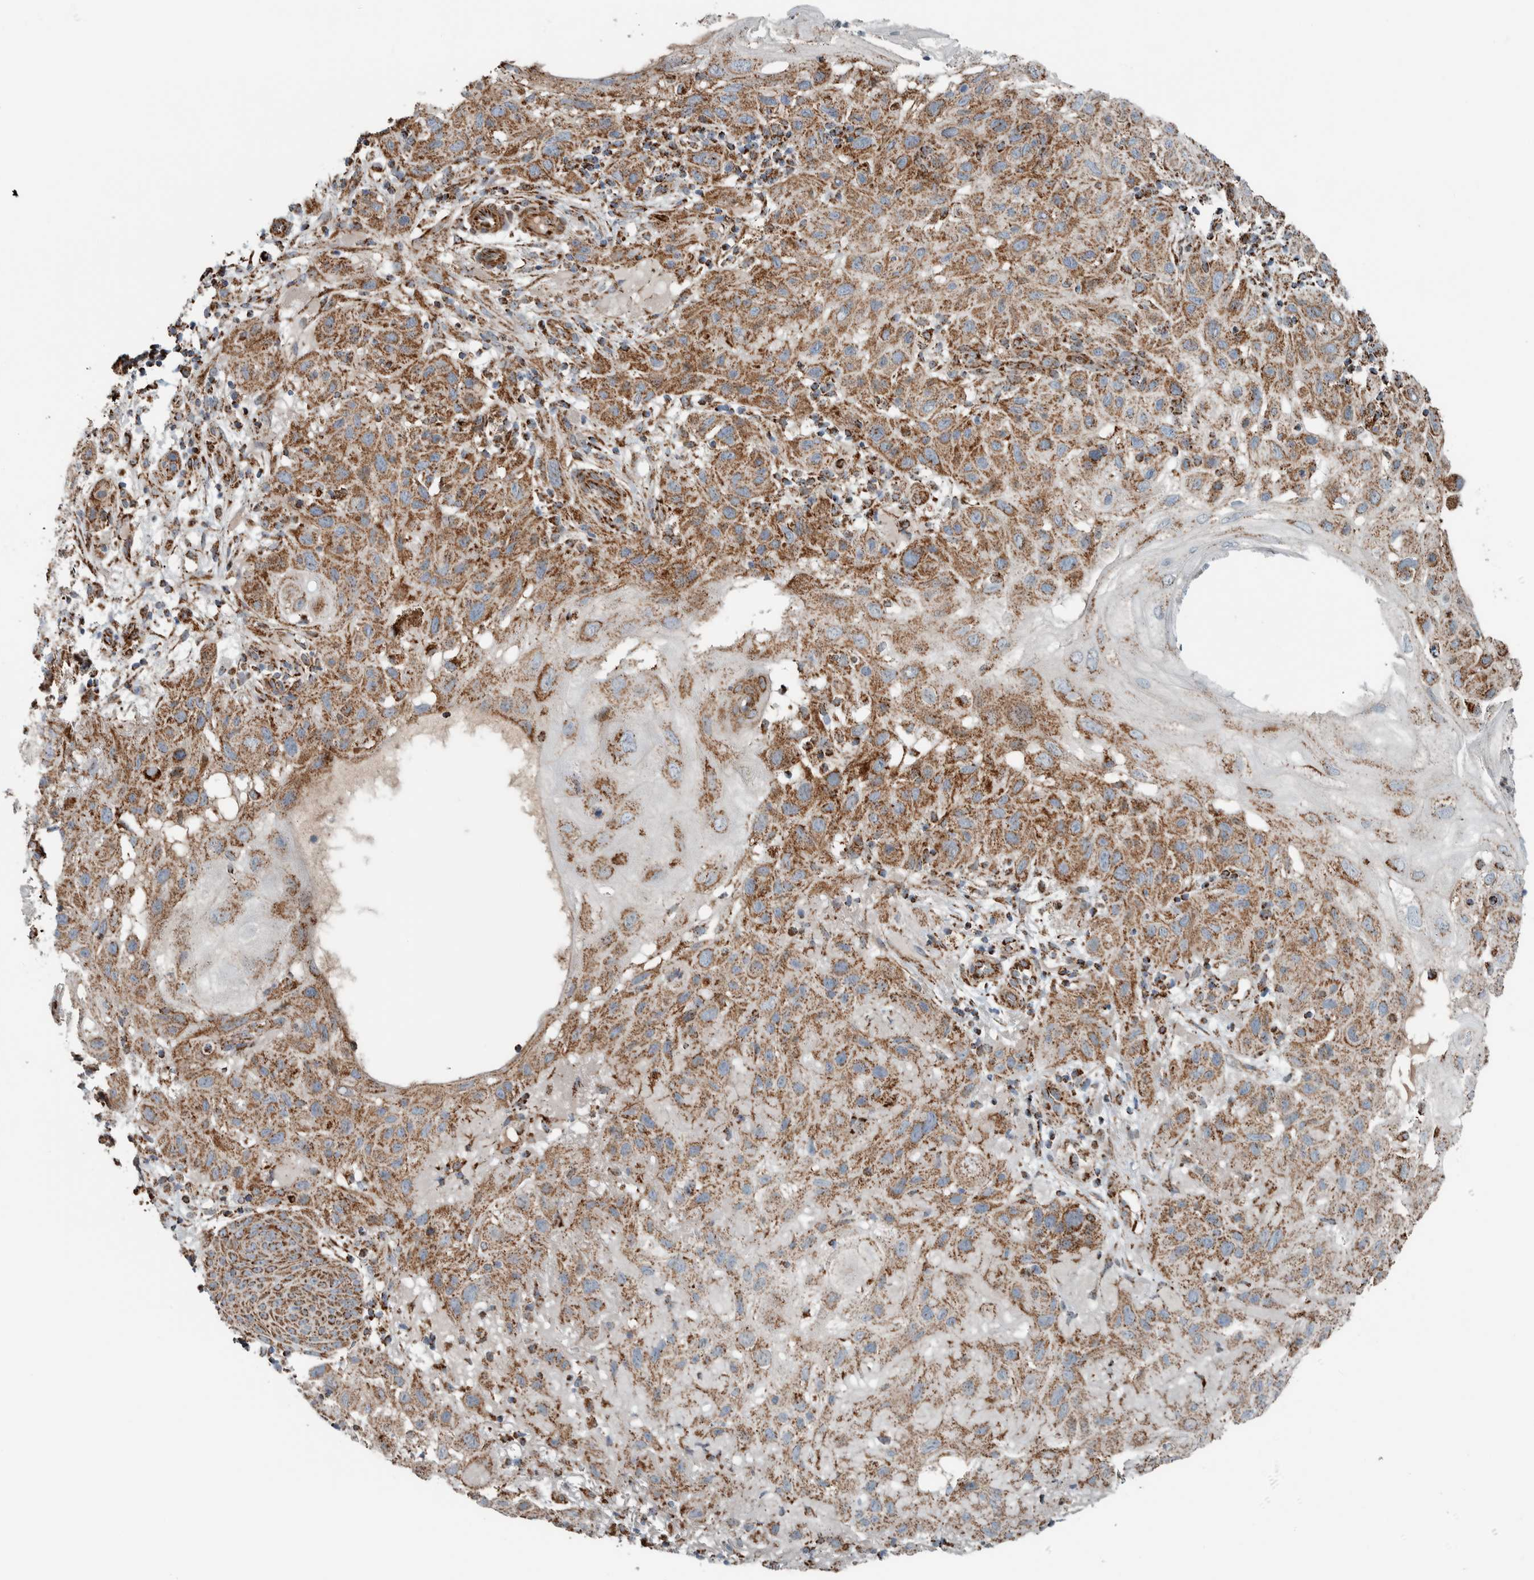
{"staining": {"intensity": "moderate", "quantity": ">75%", "location": "cytoplasmic/membranous"}, "tissue": "skin cancer", "cell_type": "Tumor cells", "image_type": "cancer", "snomed": [{"axis": "morphology", "description": "Squamous cell carcinoma, NOS"}, {"axis": "topography", "description": "Skin"}], "caption": "Protein expression analysis of human squamous cell carcinoma (skin) reveals moderate cytoplasmic/membranous staining in about >75% of tumor cells.", "gene": "CNTROB", "patient": {"sex": "female", "age": 96}}